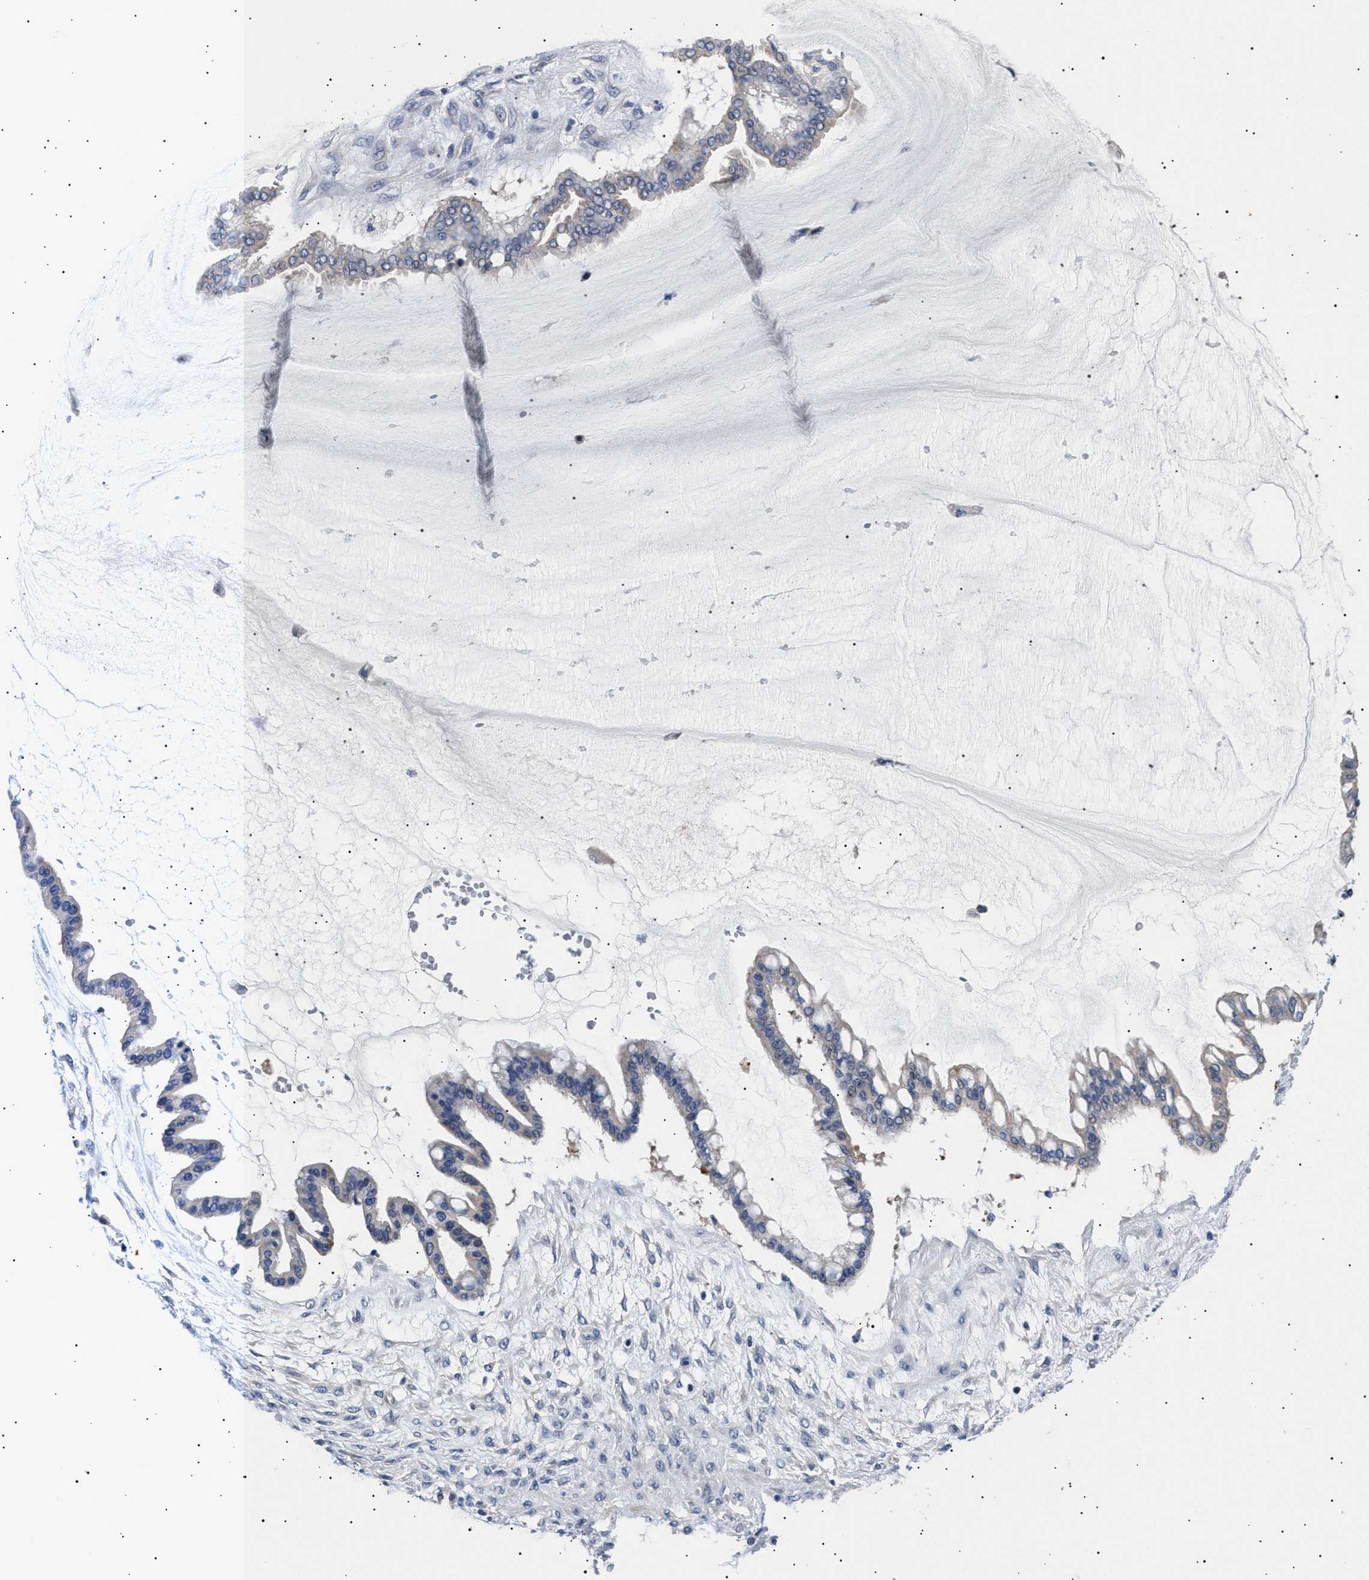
{"staining": {"intensity": "negative", "quantity": "none", "location": "none"}, "tissue": "ovarian cancer", "cell_type": "Tumor cells", "image_type": "cancer", "snomed": [{"axis": "morphology", "description": "Cystadenocarcinoma, mucinous, NOS"}, {"axis": "topography", "description": "Ovary"}], "caption": "Immunohistochemical staining of ovarian mucinous cystadenocarcinoma reveals no significant staining in tumor cells.", "gene": "HEMGN", "patient": {"sex": "female", "age": 73}}